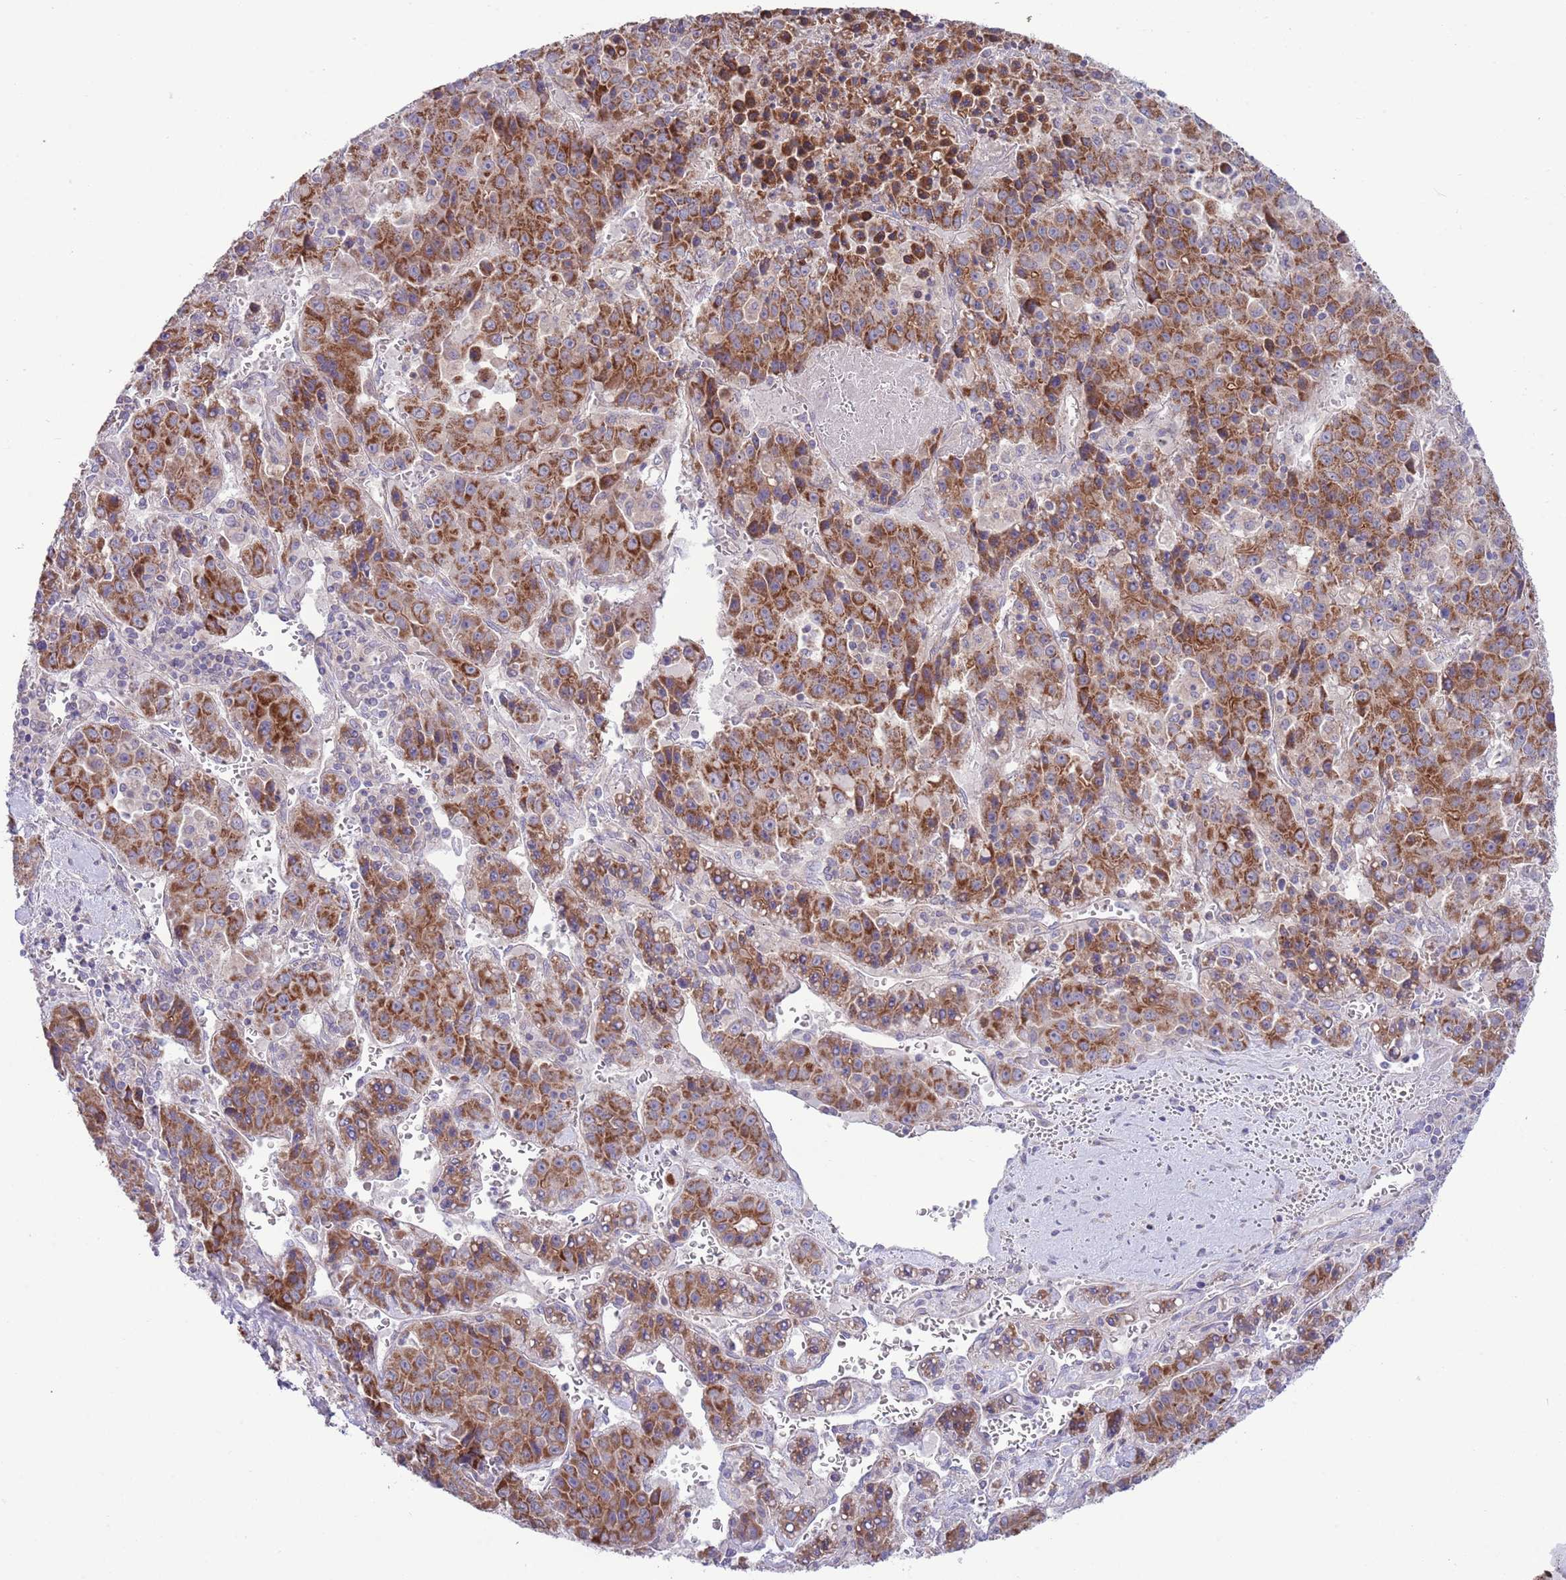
{"staining": {"intensity": "strong", "quantity": ">75%", "location": "cytoplasmic/membranous"}, "tissue": "liver cancer", "cell_type": "Tumor cells", "image_type": "cancer", "snomed": [{"axis": "morphology", "description": "Carcinoma, Hepatocellular, NOS"}, {"axis": "topography", "description": "Liver"}], "caption": "Human liver hepatocellular carcinoma stained for a protein (brown) exhibits strong cytoplasmic/membranous positive staining in about >75% of tumor cells.", "gene": "TOMM5", "patient": {"sex": "female", "age": 53}}